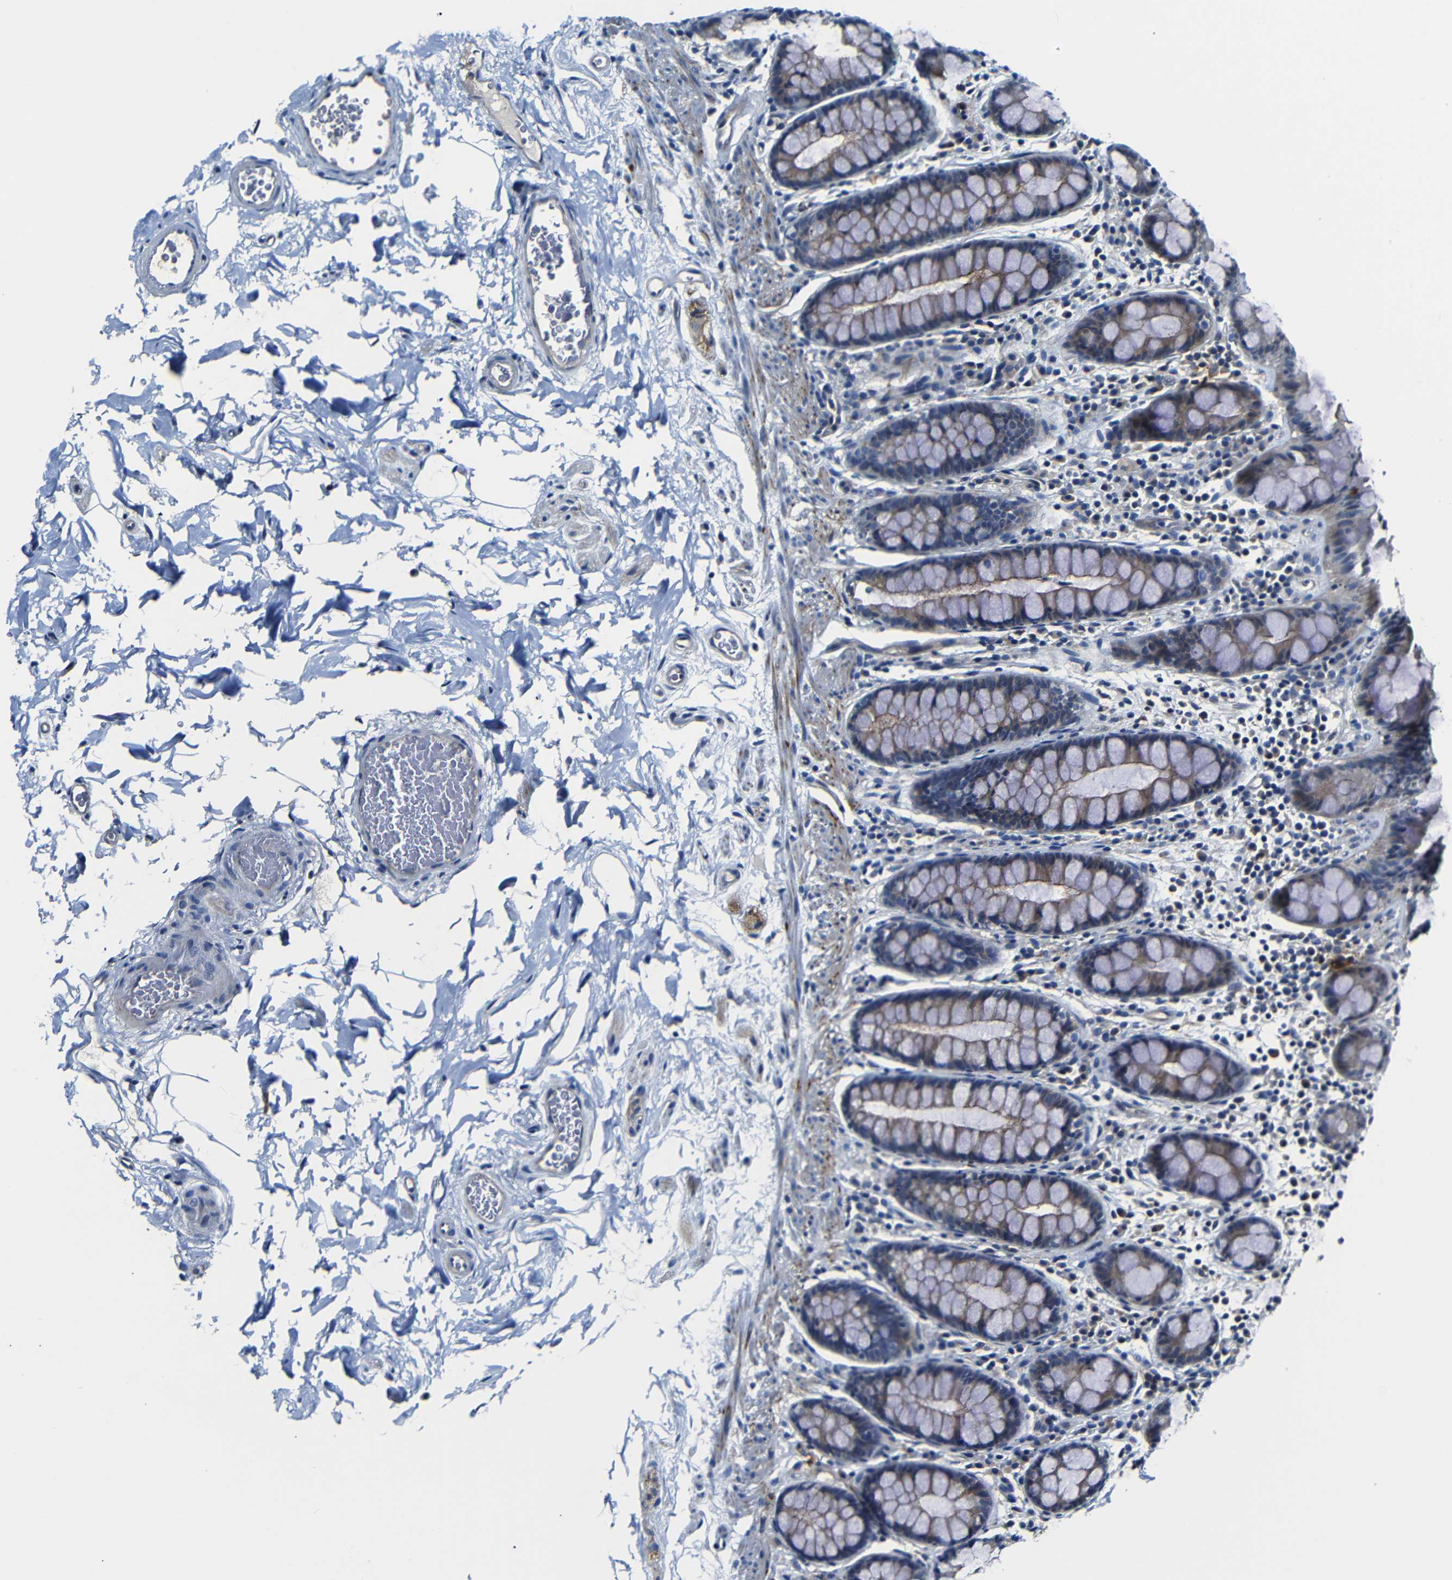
{"staining": {"intensity": "weak", "quantity": "25%-75%", "location": "cytoplasmic/membranous"}, "tissue": "colon", "cell_type": "Endothelial cells", "image_type": "normal", "snomed": [{"axis": "morphology", "description": "Normal tissue, NOS"}, {"axis": "topography", "description": "Colon"}], "caption": "Immunohistochemistry micrograph of unremarkable colon: colon stained using IHC shows low levels of weak protein expression localized specifically in the cytoplasmic/membranous of endothelial cells, appearing as a cytoplasmic/membranous brown color.", "gene": "AFDN", "patient": {"sex": "female", "age": 80}}